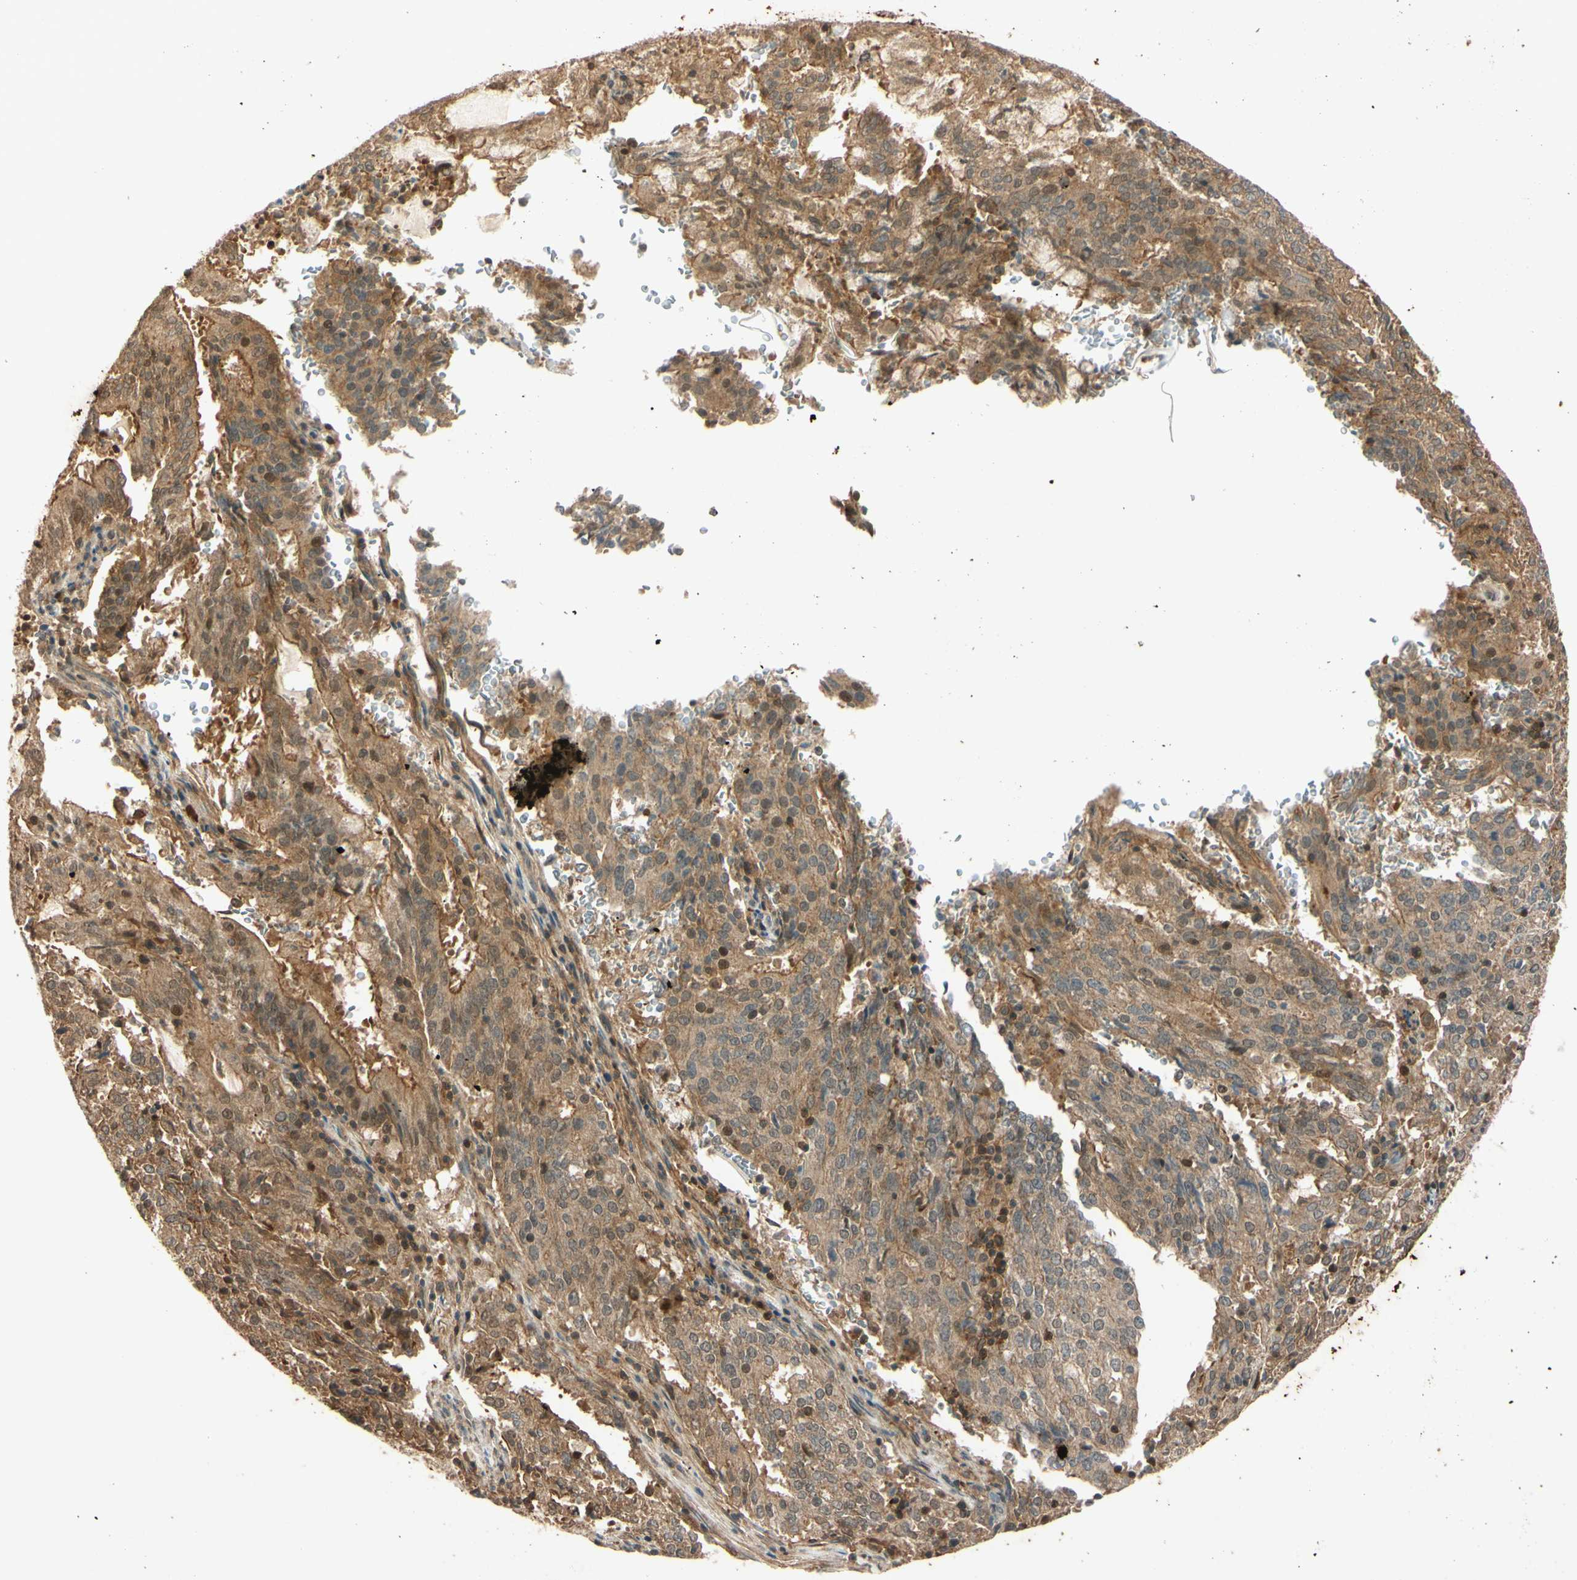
{"staining": {"intensity": "moderate", "quantity": ">75%", "location": "cytoplasmic/membranous"}, "tissue": "cervical cancer", "cell_type": "Tumor cells", "image_type": "cancer", "snomed": [{"axis": "morphology", "description": "Adenocarcinoma, NOS"}, {"axis": "topography", "description": "Cervix"}], "caption": "Immunohistochemistry (DAB (3,3'-diaminobenzidine)) staining of cervical adenocarcinoma exhibits moderate cytoplasmic/membranous protein positivity in approximately >75% of tumor cells. (IHC, brightfield microscopy, high magnification).", "gene": "EPHA8", "patient": {"sex": "female", "age": 44}}